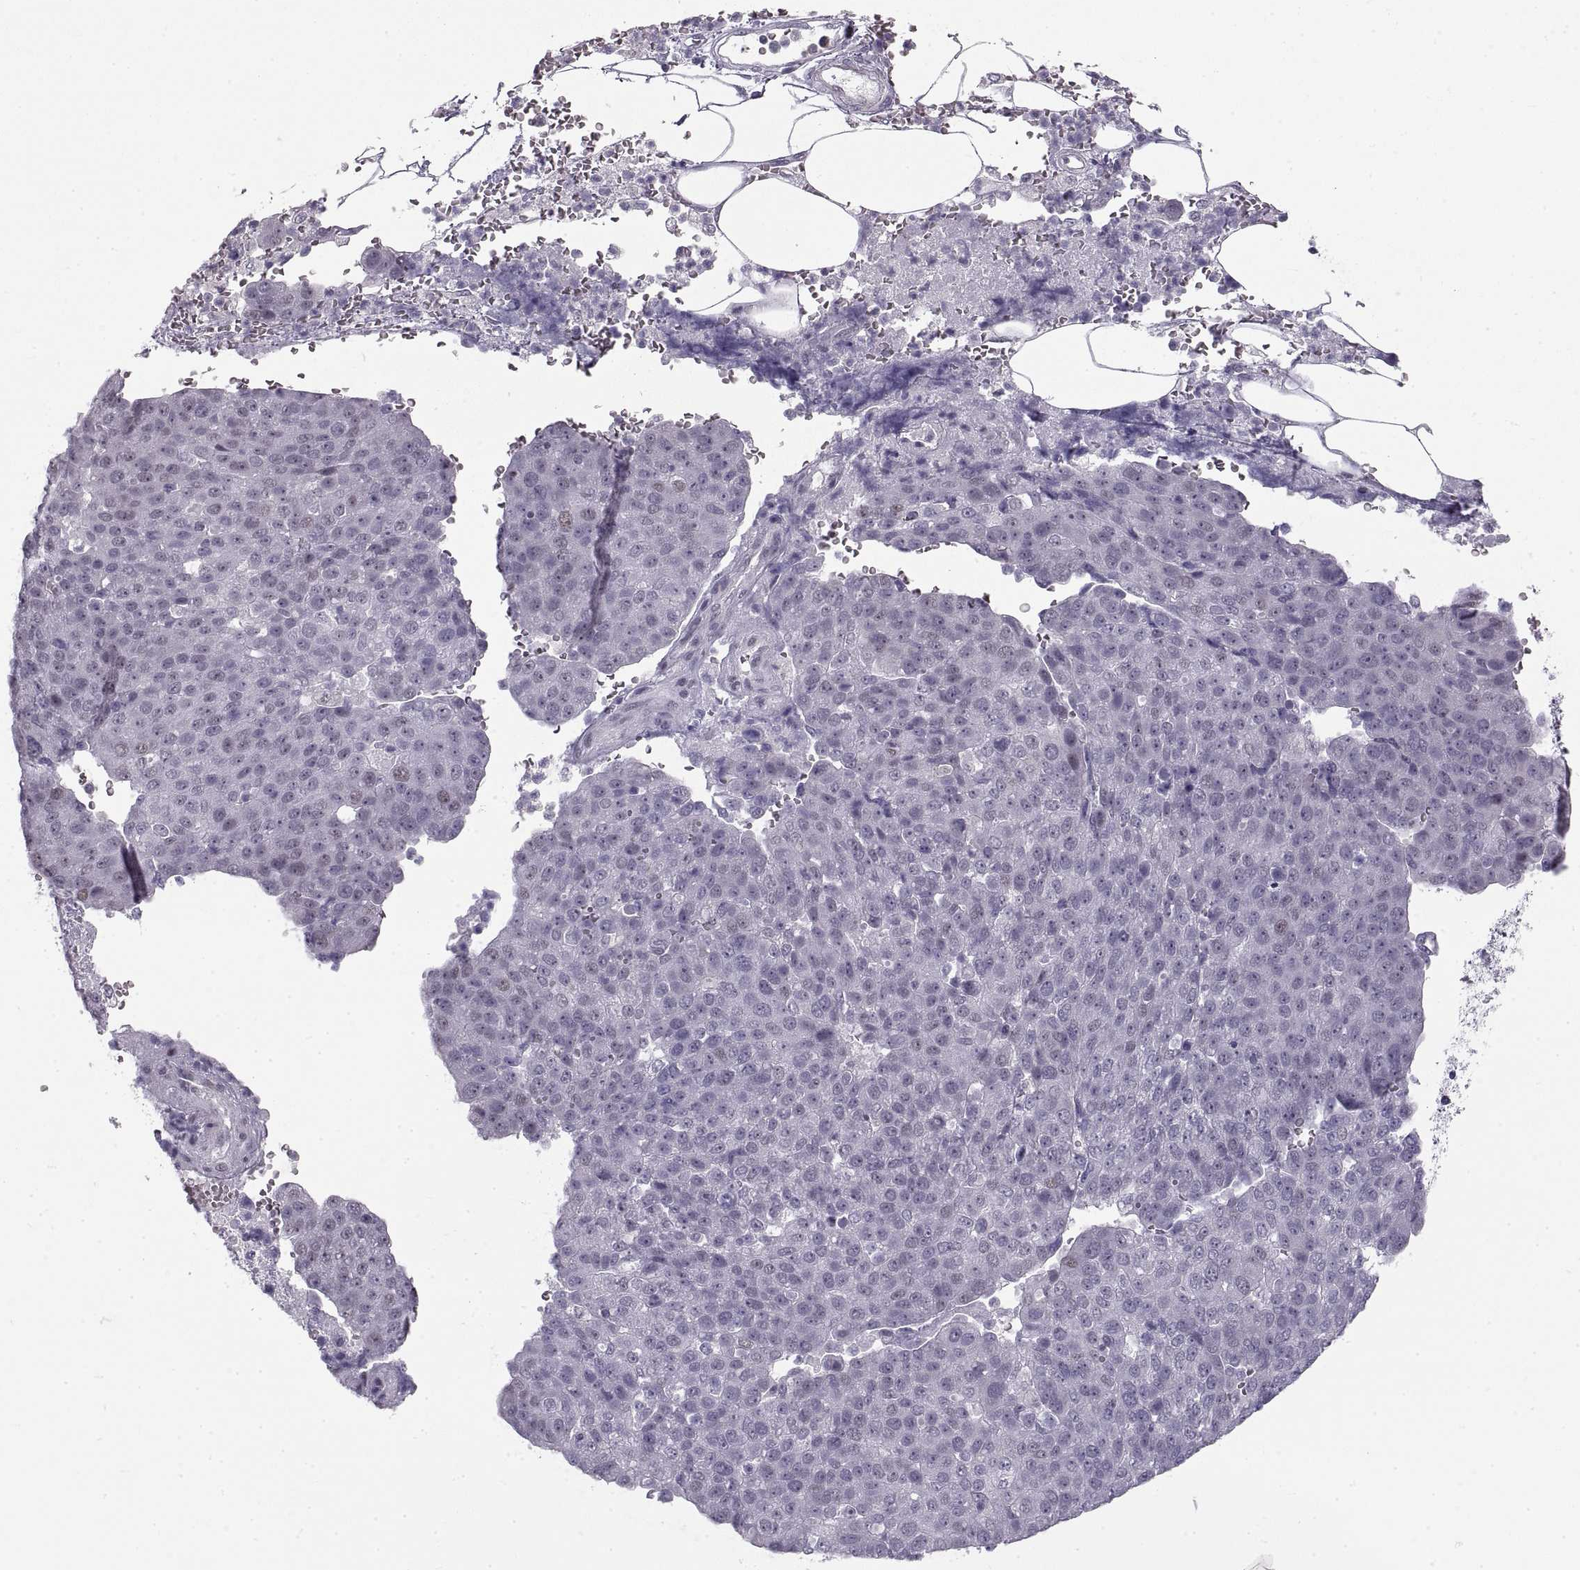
{"staining": {"intensity": "negative", "quantity": "none", "location": "none"}, "tissue": "pancreatic cancer", "cell_type": "Tumor cells", "image_type": "cancer", "snomed": [{"axis": "morphology", "description": "Adenocarcinoma, NOS"}, {"axis": "topography", "description": "Pancreas"}], "caption": "Immunohistochemical staining of pancreatic adenocarcinoma reveals no significant expression in tumor cells.", "gene": "NANOS3", "patient": {"sex": "female", "age": 61}}